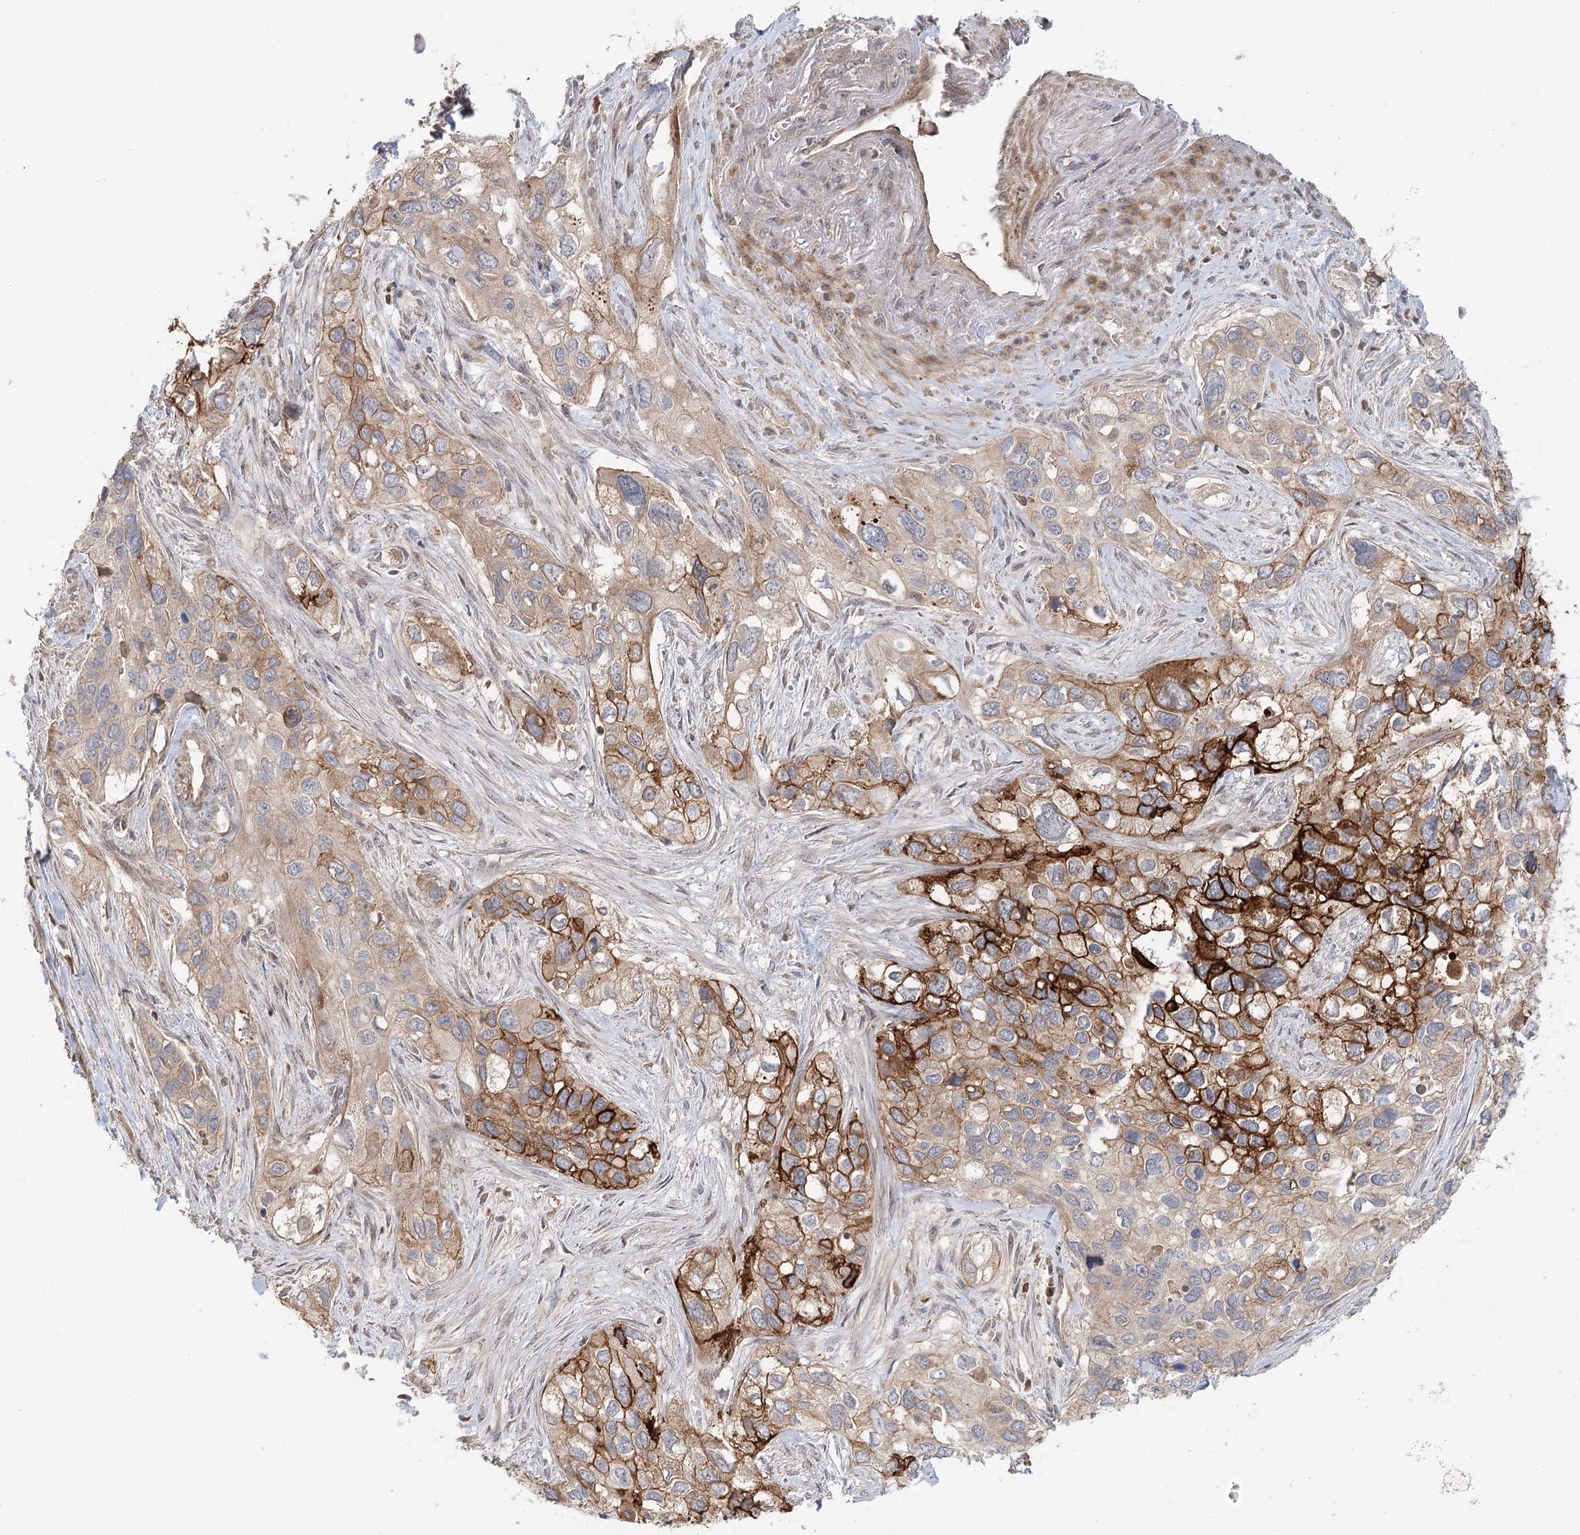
{"staining": {"intensity": "strong", "quantity": "25%-75%", "location": "cytoplasmic/membranous"}, "tissue": "cervical cancer", "cell_type": "Tumor cells", "image_type": "cancer", "snomed": [{"axis": "morphology", "description": "Squamous cell carcinoma, NOS"}, {"axis": "topography", "description": "Cervix"}], "caption": "Human cervical squamous cell carcinoma stained with a protein marker exhibits strong staining in tumor cells.", "gene": "RAPGEF6", "patient": {"sex": "female", "age": 55}}